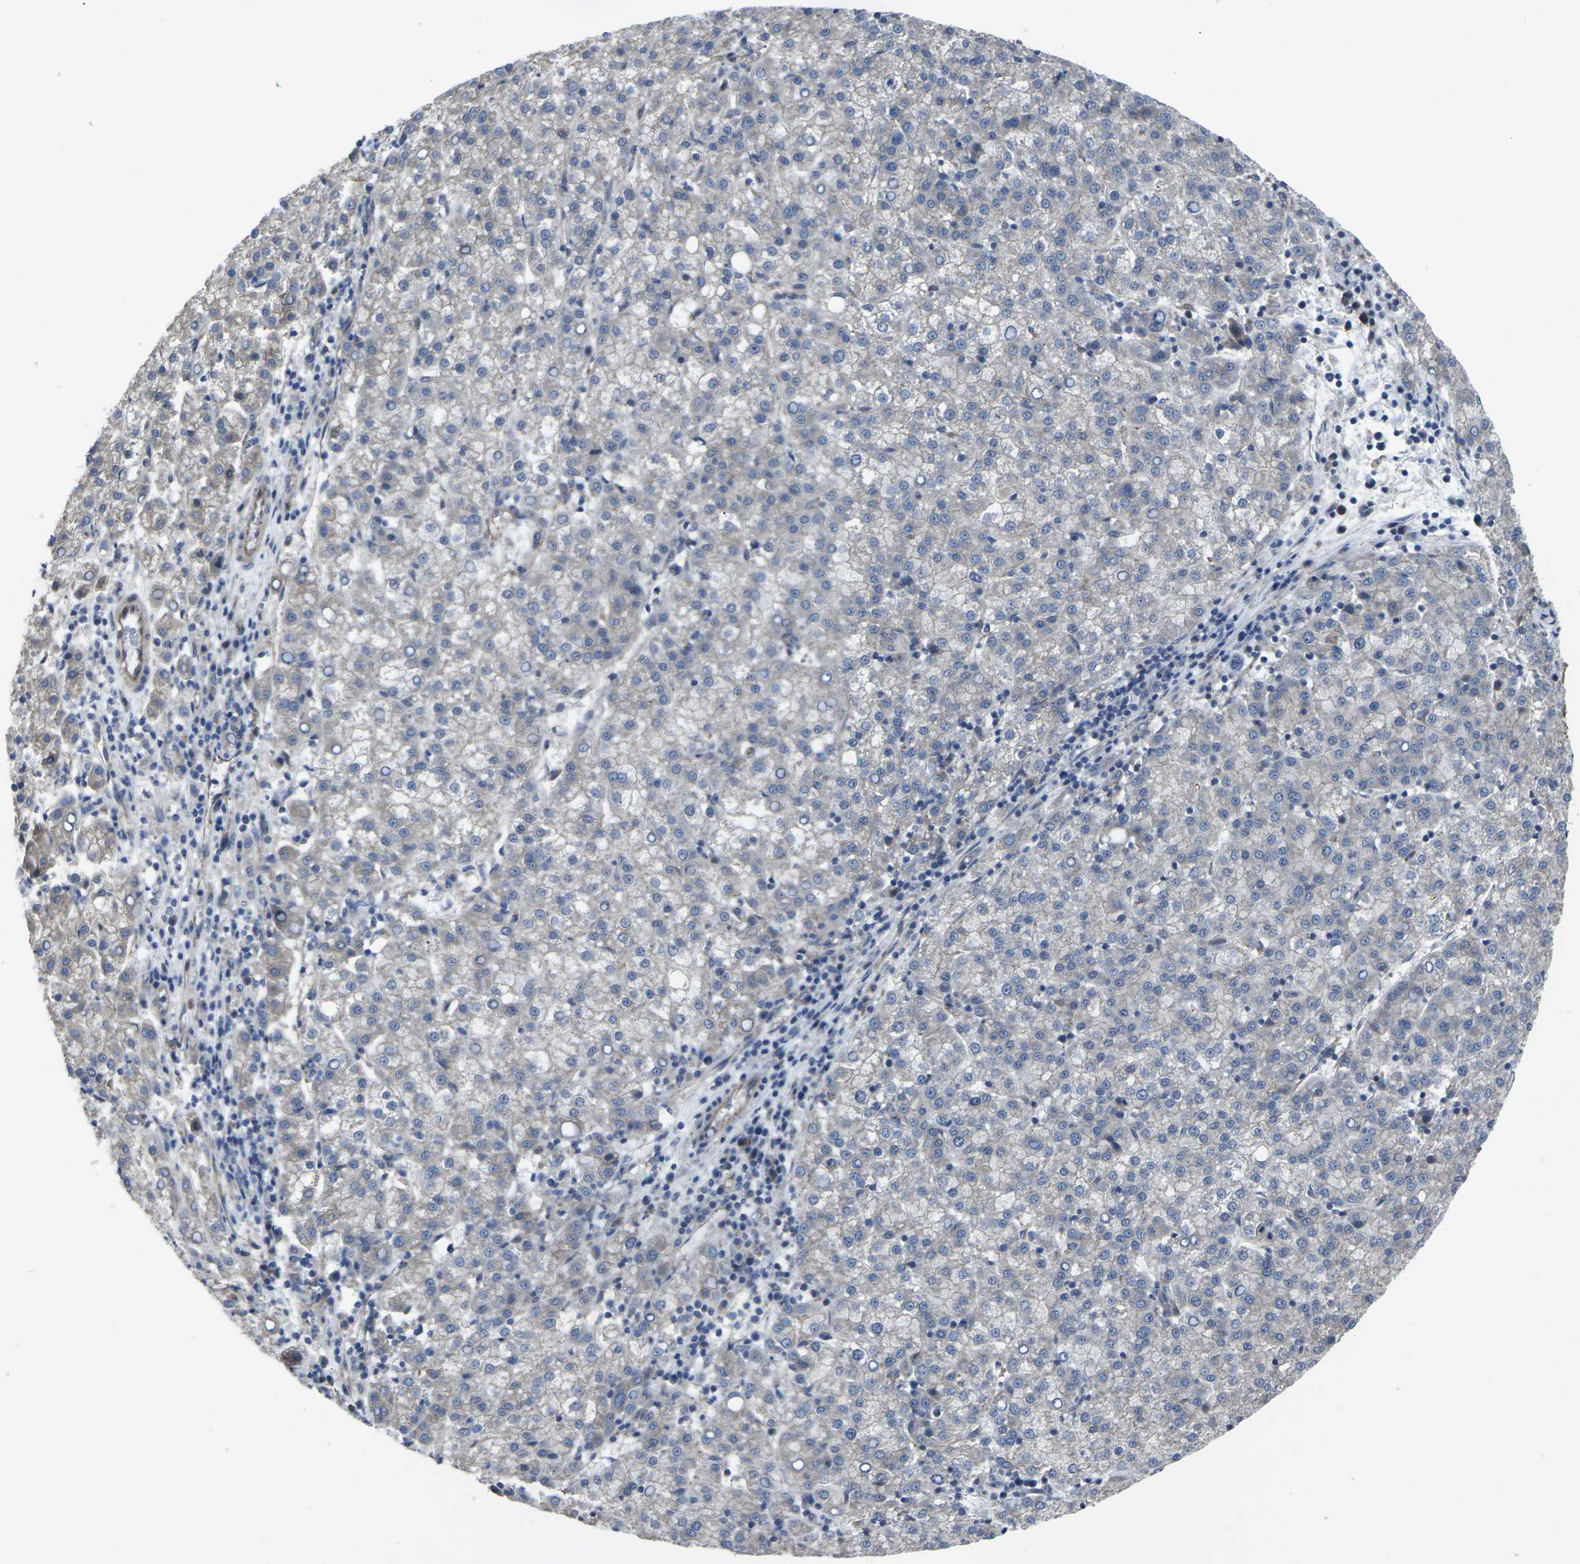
{"staining": {"intensity": "weak", "quantity": "25%-75%", "location": "cytoplasmic/membranous"}, "tissue": "liver cancer", "cell_type": "Tumor cells", "image_type": "cancer", "snomed": [{"axis": "morphology", "description": "Carcinoma, Hepatocellular, NOS"}, {"axis": "topography", "description": "Liver"}], "caption": "A histopathology image of human liver cancer stained for a protein shows weak cytoplasmic/membranous brown staining in tumor cells. (Brightfield microscopy of DAB IHC at high magnification).", "gene": "MAPKAPK2", "patient": {"sex": "female", "age": 58}}